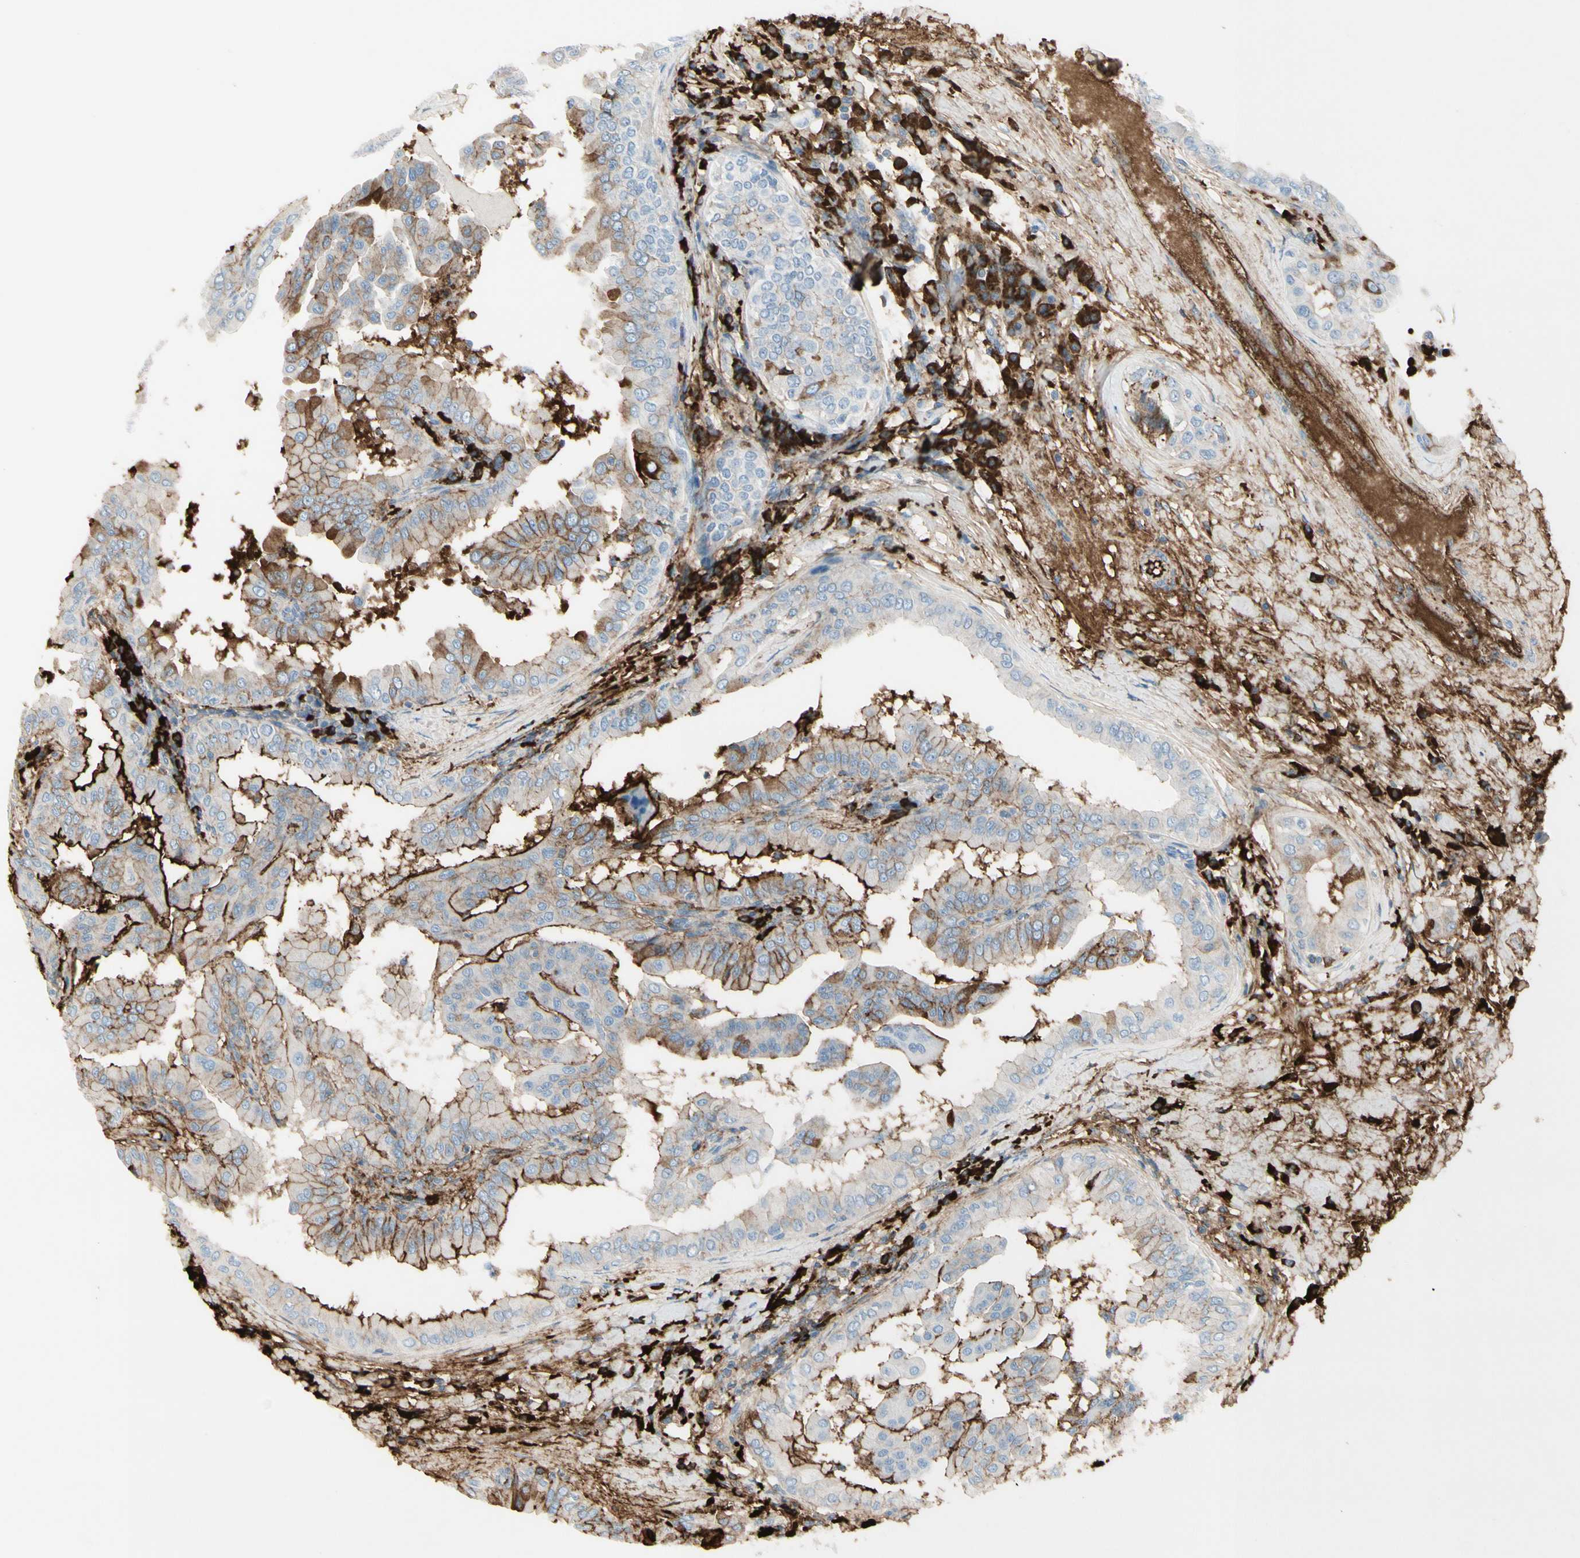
{"staining": {"intensity": "moderate", "quantity": "25%-75%", "location": "cytoplasmic/membranous"}, "tissue": "thyroid cancer", "cell_type": "Tumor cells", "image_type": "cancer", "snomed": [{"axis": "morphology", "description": "Papillary adenocarcinoma, NOS"}, {"axis": "topography", "description": "Thyroid gland"}], "caption": "Immunohistochemical staining of human papillary adenocarcinoma (thyroid) displays medium levels of moderate cytoplasmic/membranous protein staining in about 25%-75% of tumor cells.", "gene": "IGHG1", "patient": {"sex": "male", "age": 33}}